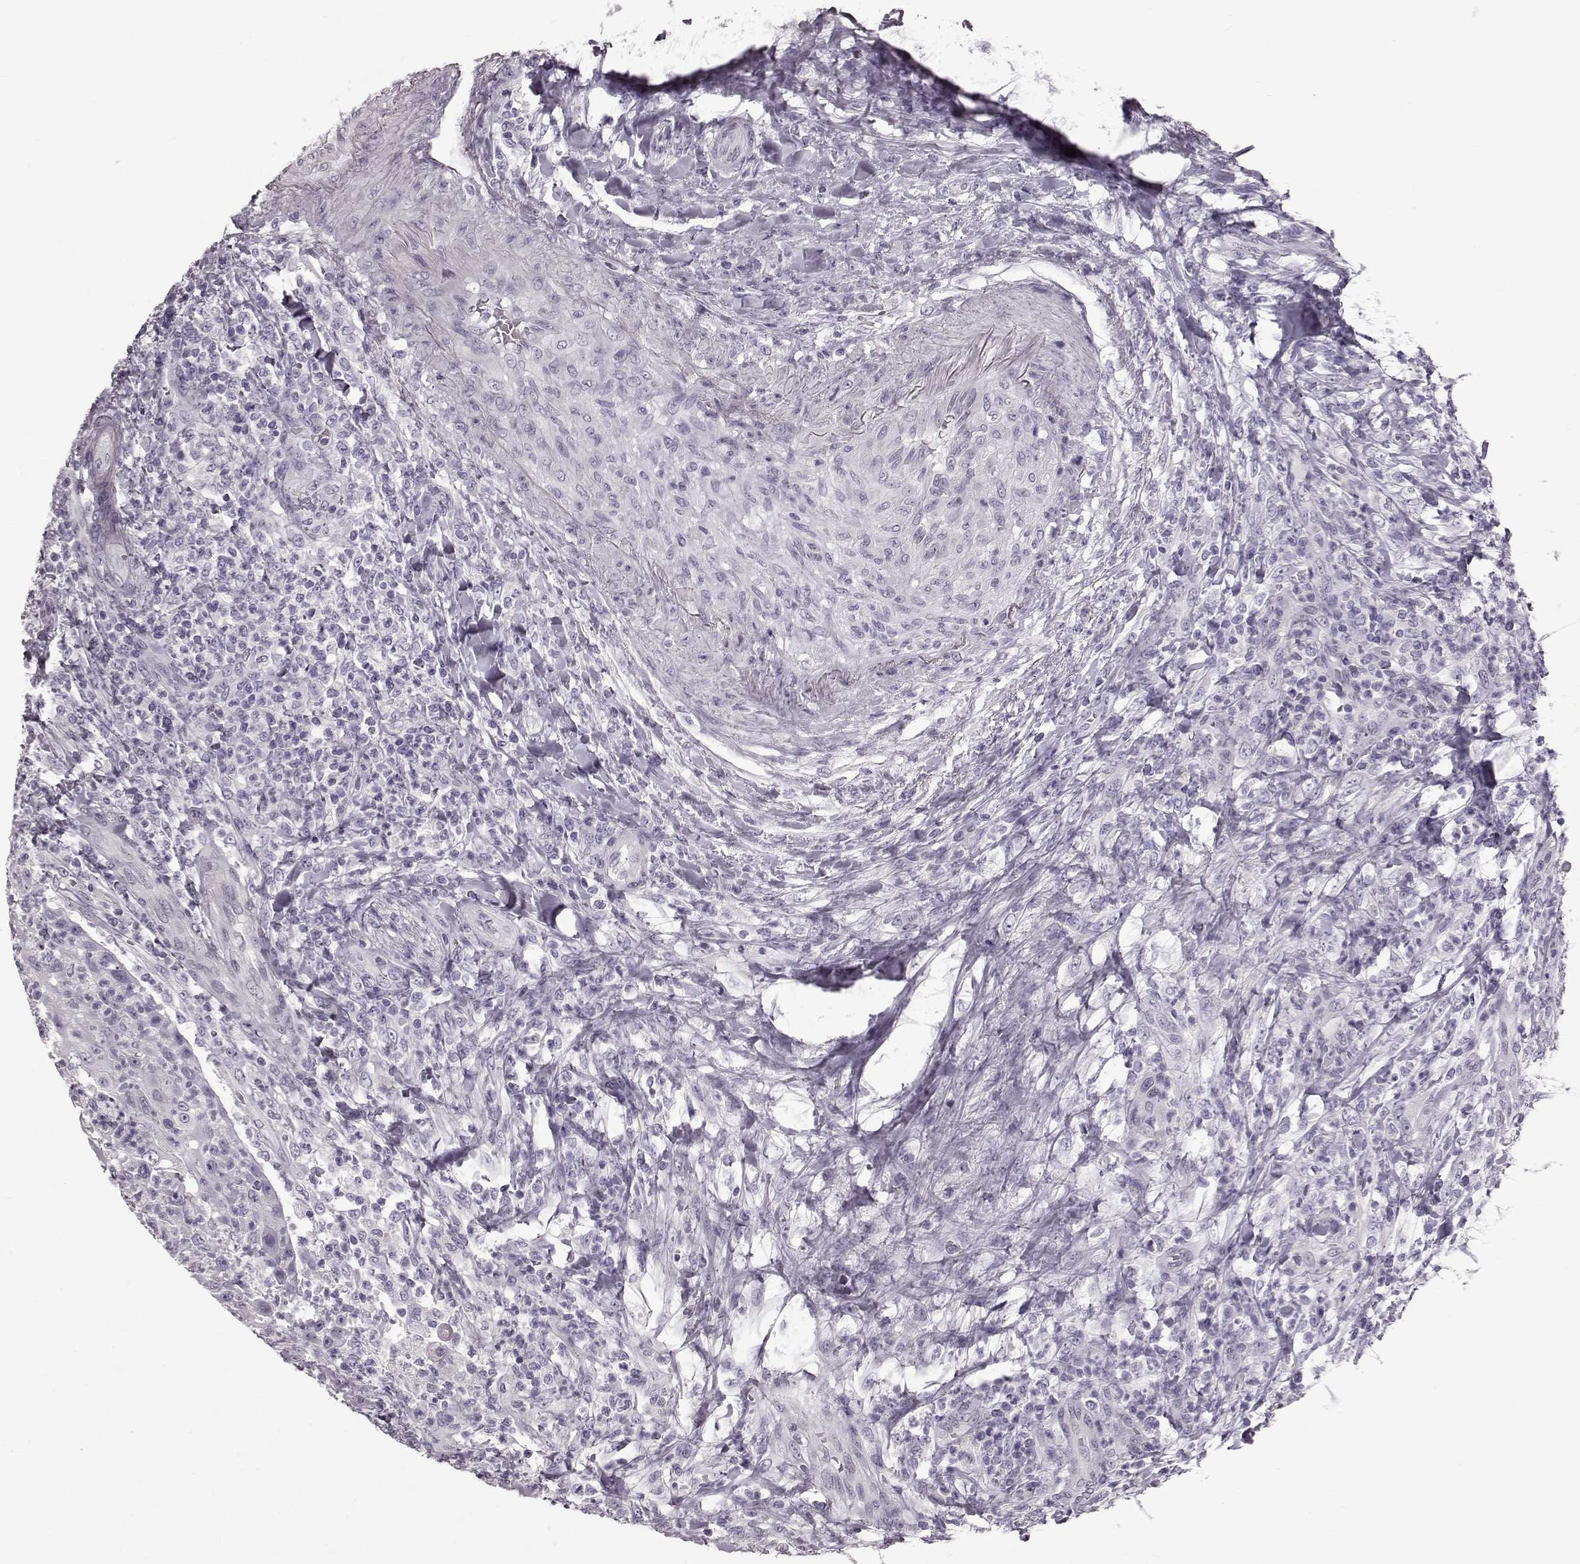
{"staining": {"intensity": "negative", "quantity": "none", "location": "none"}, "tissue": "head and neck cancer", "cell_type": "Tumor cells", "image_type": "cancer", "snomed": [{"axis": "morphology", "description": "Squamous cell carcinoma, NOS"}, {"axis": "topography", "description": "Head-Neck"}], "caption": "This photomicrograph is of head and neck cancer stained with immunohistochemistry (IHC) to label a protein in brown with the nuclei are counter-stained blue. There is no positivity in tumor cells. (DAB (3,3'-diaminobenzidine) IHC, high magnification).", "gene": "TCHHL1", "patient": {"sex": "male", "age": 69}}